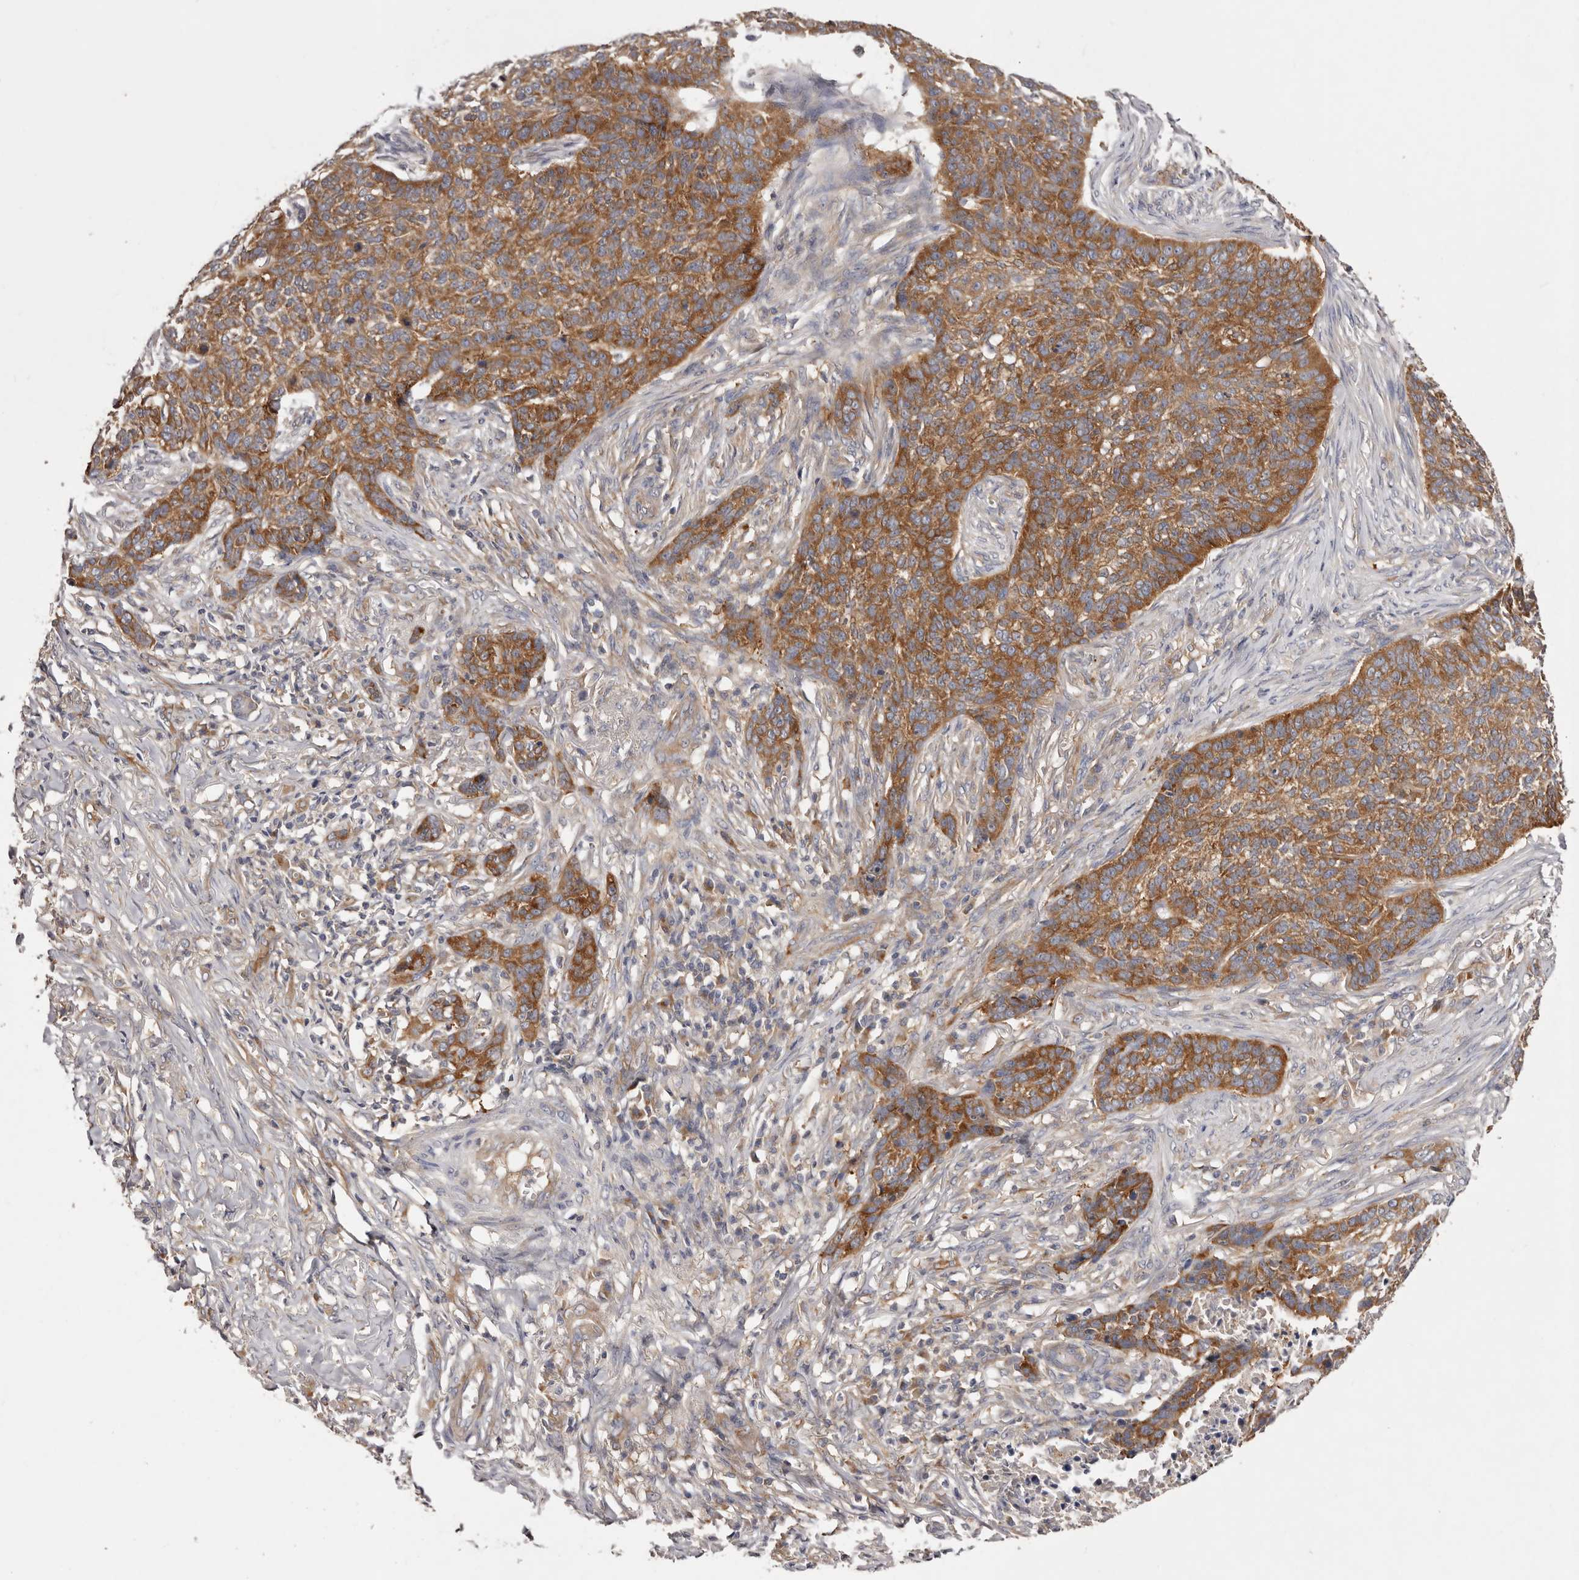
{"staining": {"intensity": "moderate", "quantity": ">75%", "location": "cytoplasmic/membranous"}, "tissue": "skin cancer", "cell_type": "Tumor cells", "image_type": "cancer", "snomed": [{"axis": "morphology", "description": "Basal cell carcinoma"}, {"axis": "topography", "description": "Skin"}], "caption": "Immunohistochemical staining of skin cancer (basal cell carcinoma) reveals medium levels of moderate cytoplasmic/membranous protein positivity in approximately >75% of tumor cells.", "gene": "LTV1", "patient": {"sex": "male", "age": 85}}